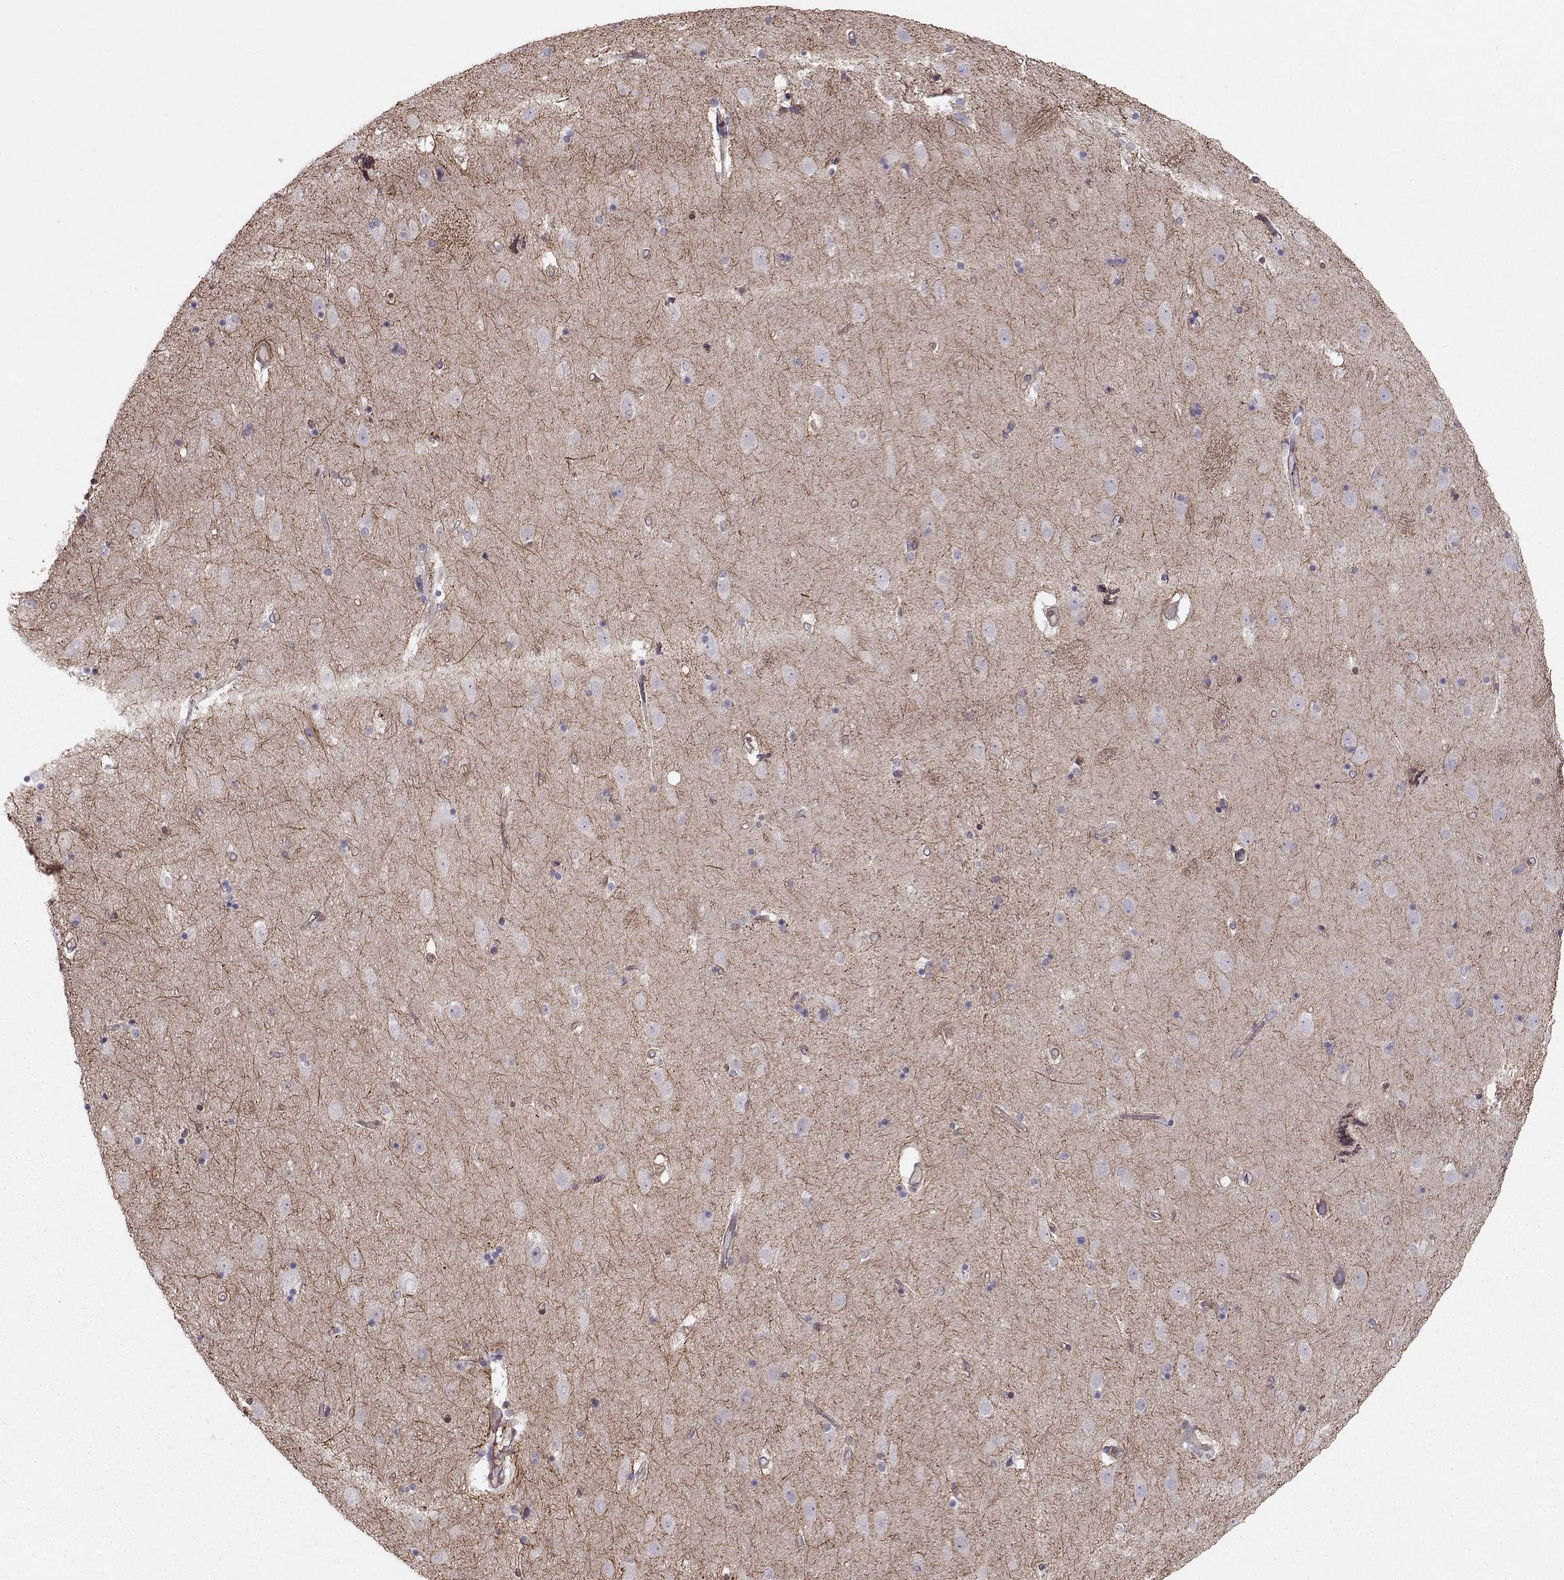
{"staining": {"intensity": "negative", "quantity": "none", "location": "none"}, "tissue": "caudate", "cell_type": "Glial cells", "image_type": "normal", "snomed": [{"axis": "morphology", "description": "Normal tissue, NOS"}, {"axis": "topography", "description": "Lateral ventricle wall"}], "caption": "Glial cells show no significant expression in benign caudate. (DAB (3,3'-diaminobenzidine) immunohistochemistry, high magnification).", "gene": "ASB16", "patient": {"sex": "female", "age": 71}}